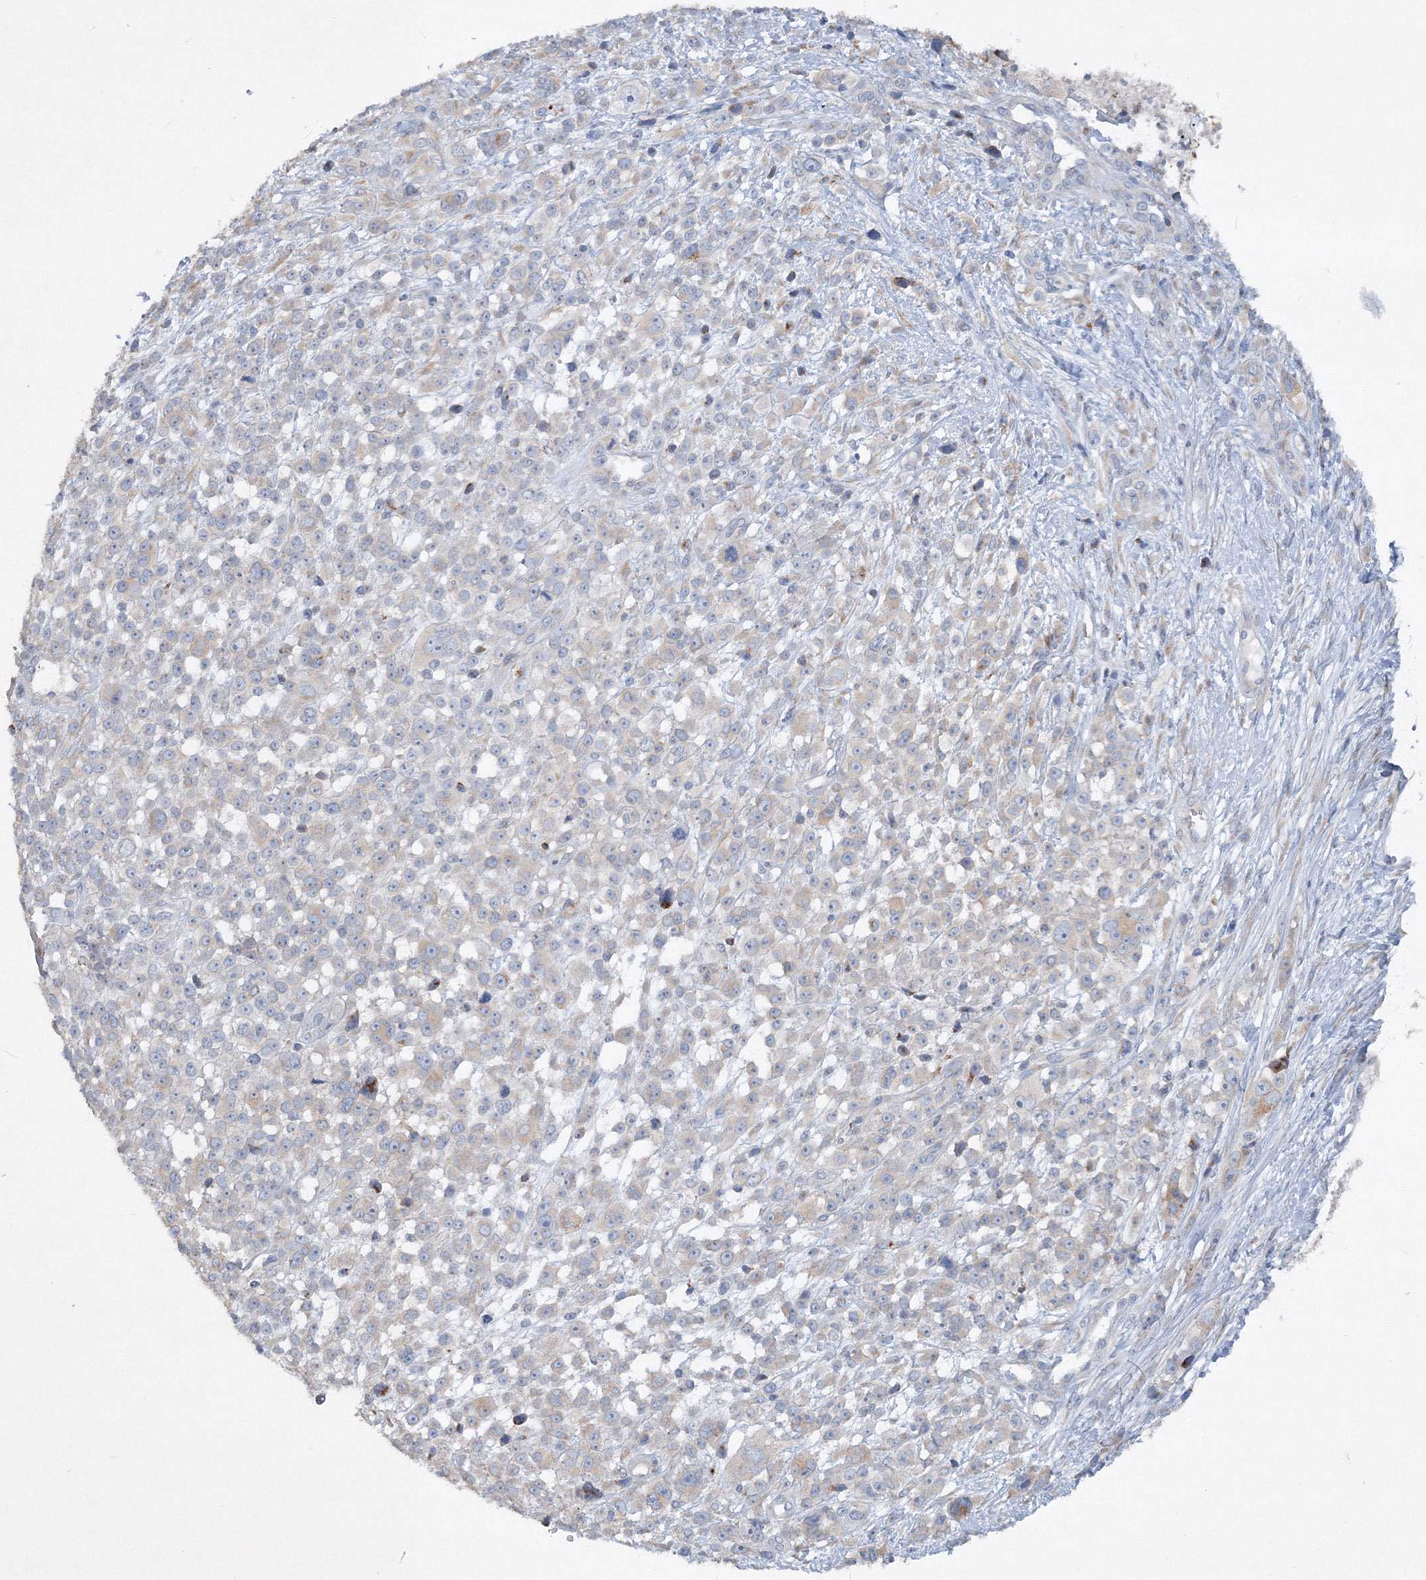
{"staining": {"intensity": "negative", "quantity": "none", "location": "none"}, "tissue": "melanoma", "cell_type": "Tumor cells", "image_type": "cancer", "snomed": [{"axis": "morphology", "description": "Malignant melanoma, NOS"}, {"axis": "topography", "description": "Skin"}], "caption": "DAB immunohistochemical staining of human melanoma demonstrates no significant staining in tumor cells.", "gene": "IFNAR1", "patient": {"sex": "female", "age": 55}}